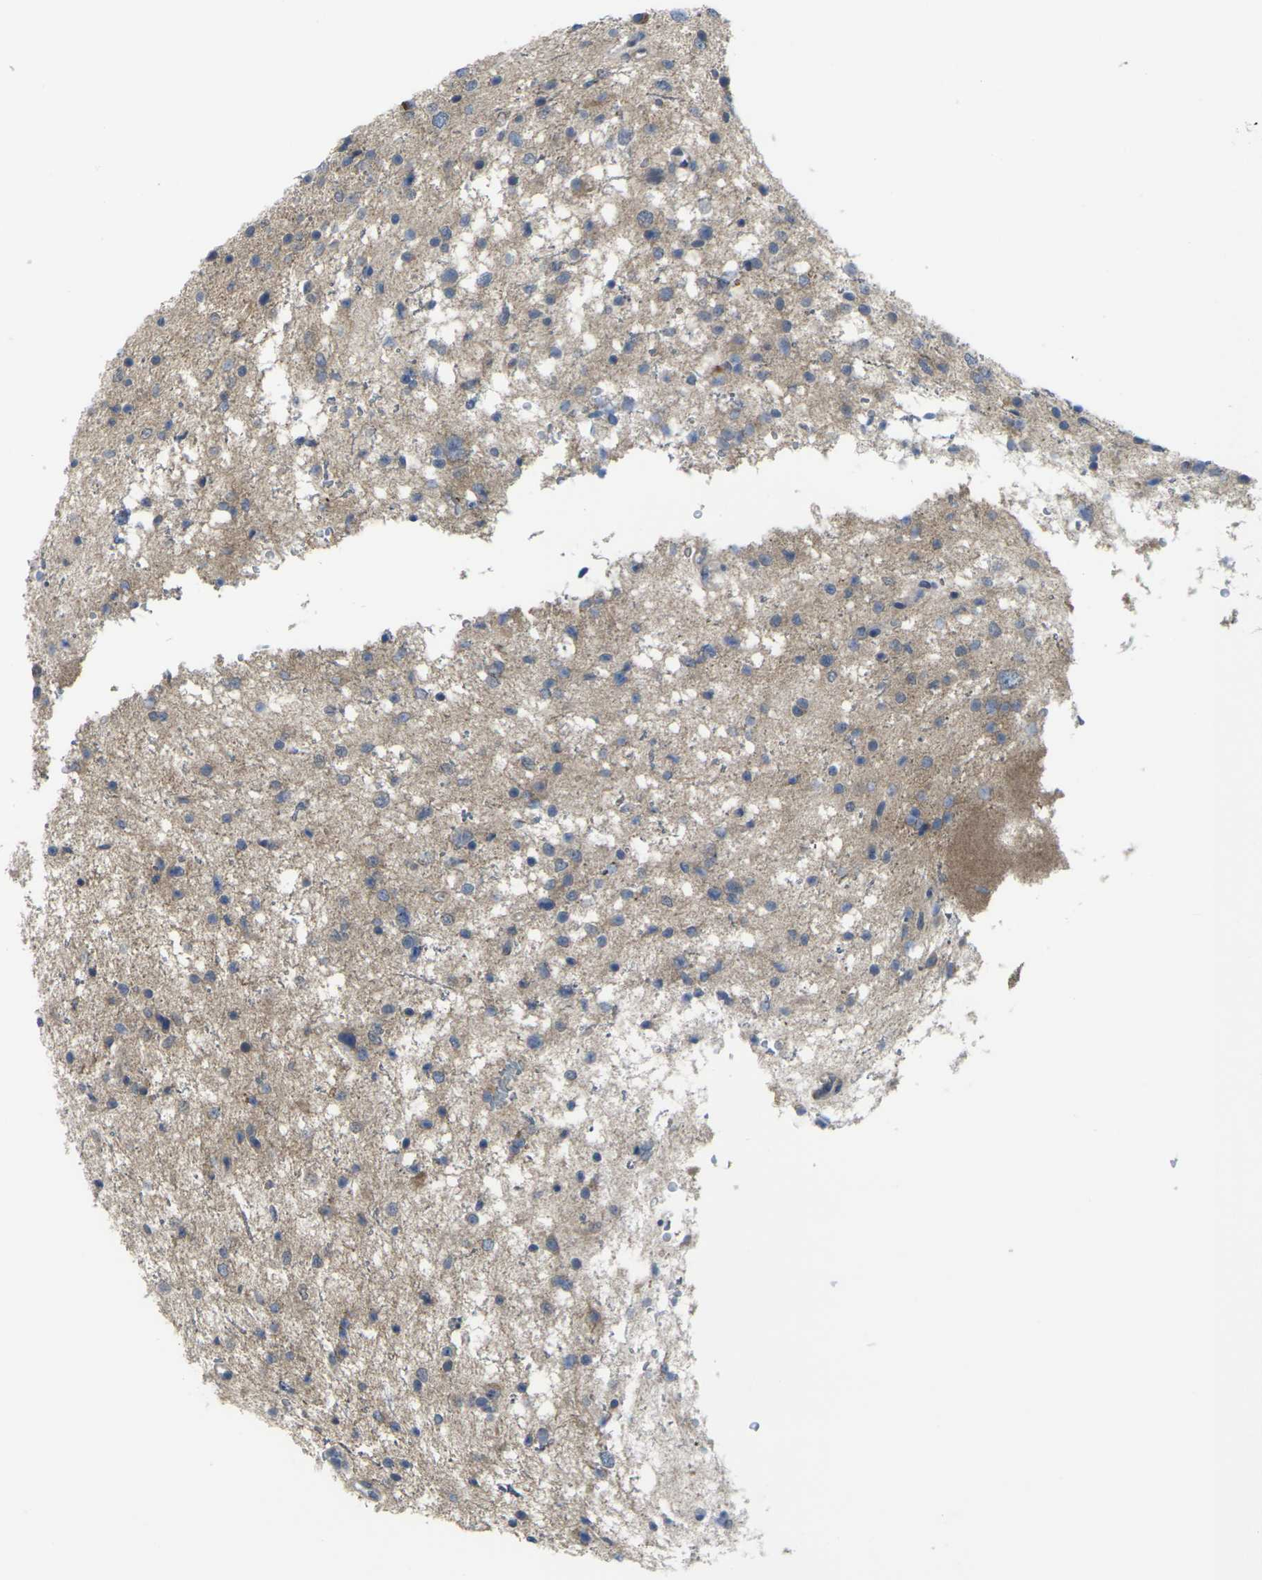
{"staining": {"intensity": "weak", "quantity": ">75%", "location": "cytoplasmic/membranous"}, "tissue": "glioma", "cell_type": "Tumor cells", "image_type": "cancer", "snomed": [{"axis": "morphology", "description": "Glioma, malignant, Low grade"}, {"axis": "topography", "description": "Brain"}], "caption": "High-power microscopy captured an immunohistochemistry (IHC) histopathology image of malignant glioma (low-grade), revealing weak cytoplasmic/membranous expression in about >75% of tumor cells.", "gene": "CCR10", "patient": {"sex": "female", "age": 37}}